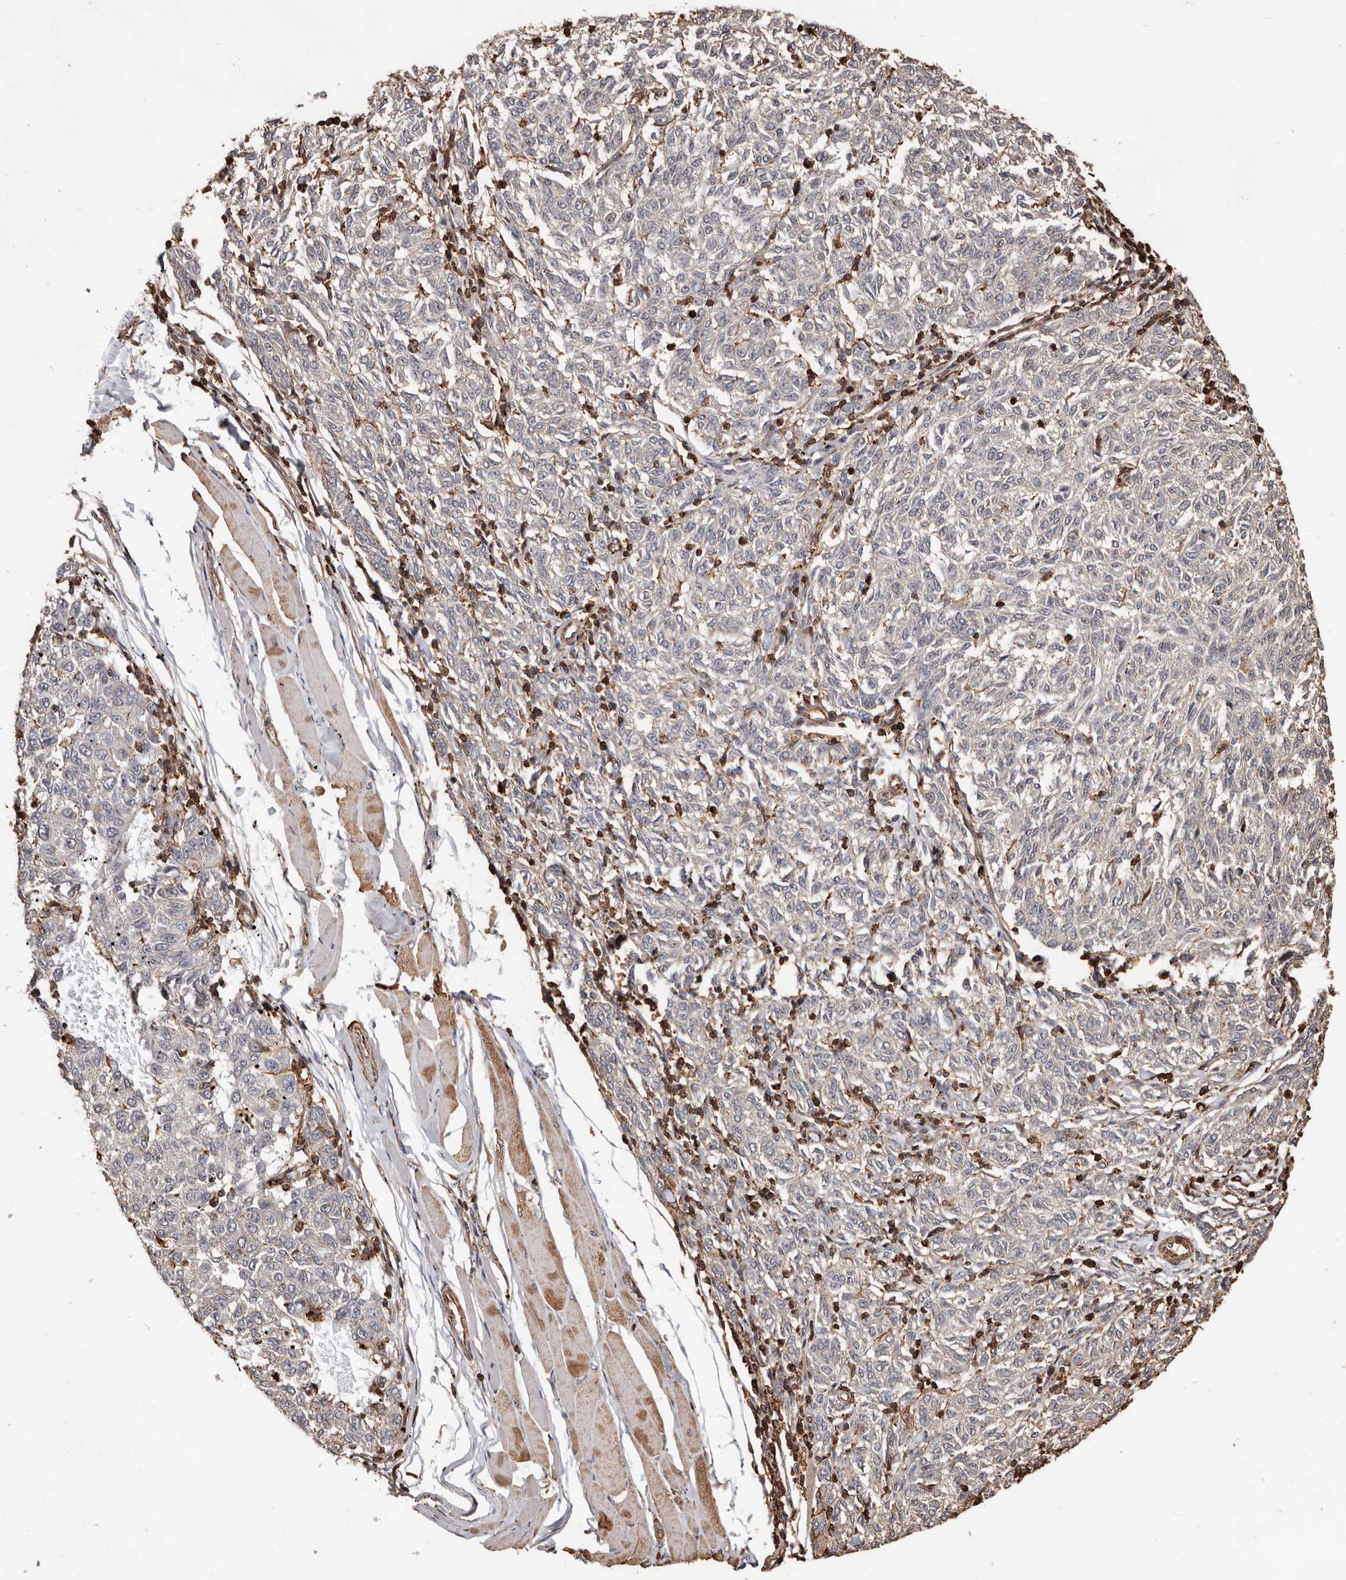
{"staining": {"intensity": "negative", "quantity": "none", "location": "none"}, "tissue": "melanoma", "cell_type": "Tumor cells", "image_type": "cancer", "snomed": [{"axis": "morphology", "description": "Malignant melanoma, NOS"}, {"axis": "topography", "description": "Skin"}], "caption": "Tumor cells are negative for brown protein staining in melanoma.", "gene": "GSK3A", "patient": {"sex": "female", "age": 72}}